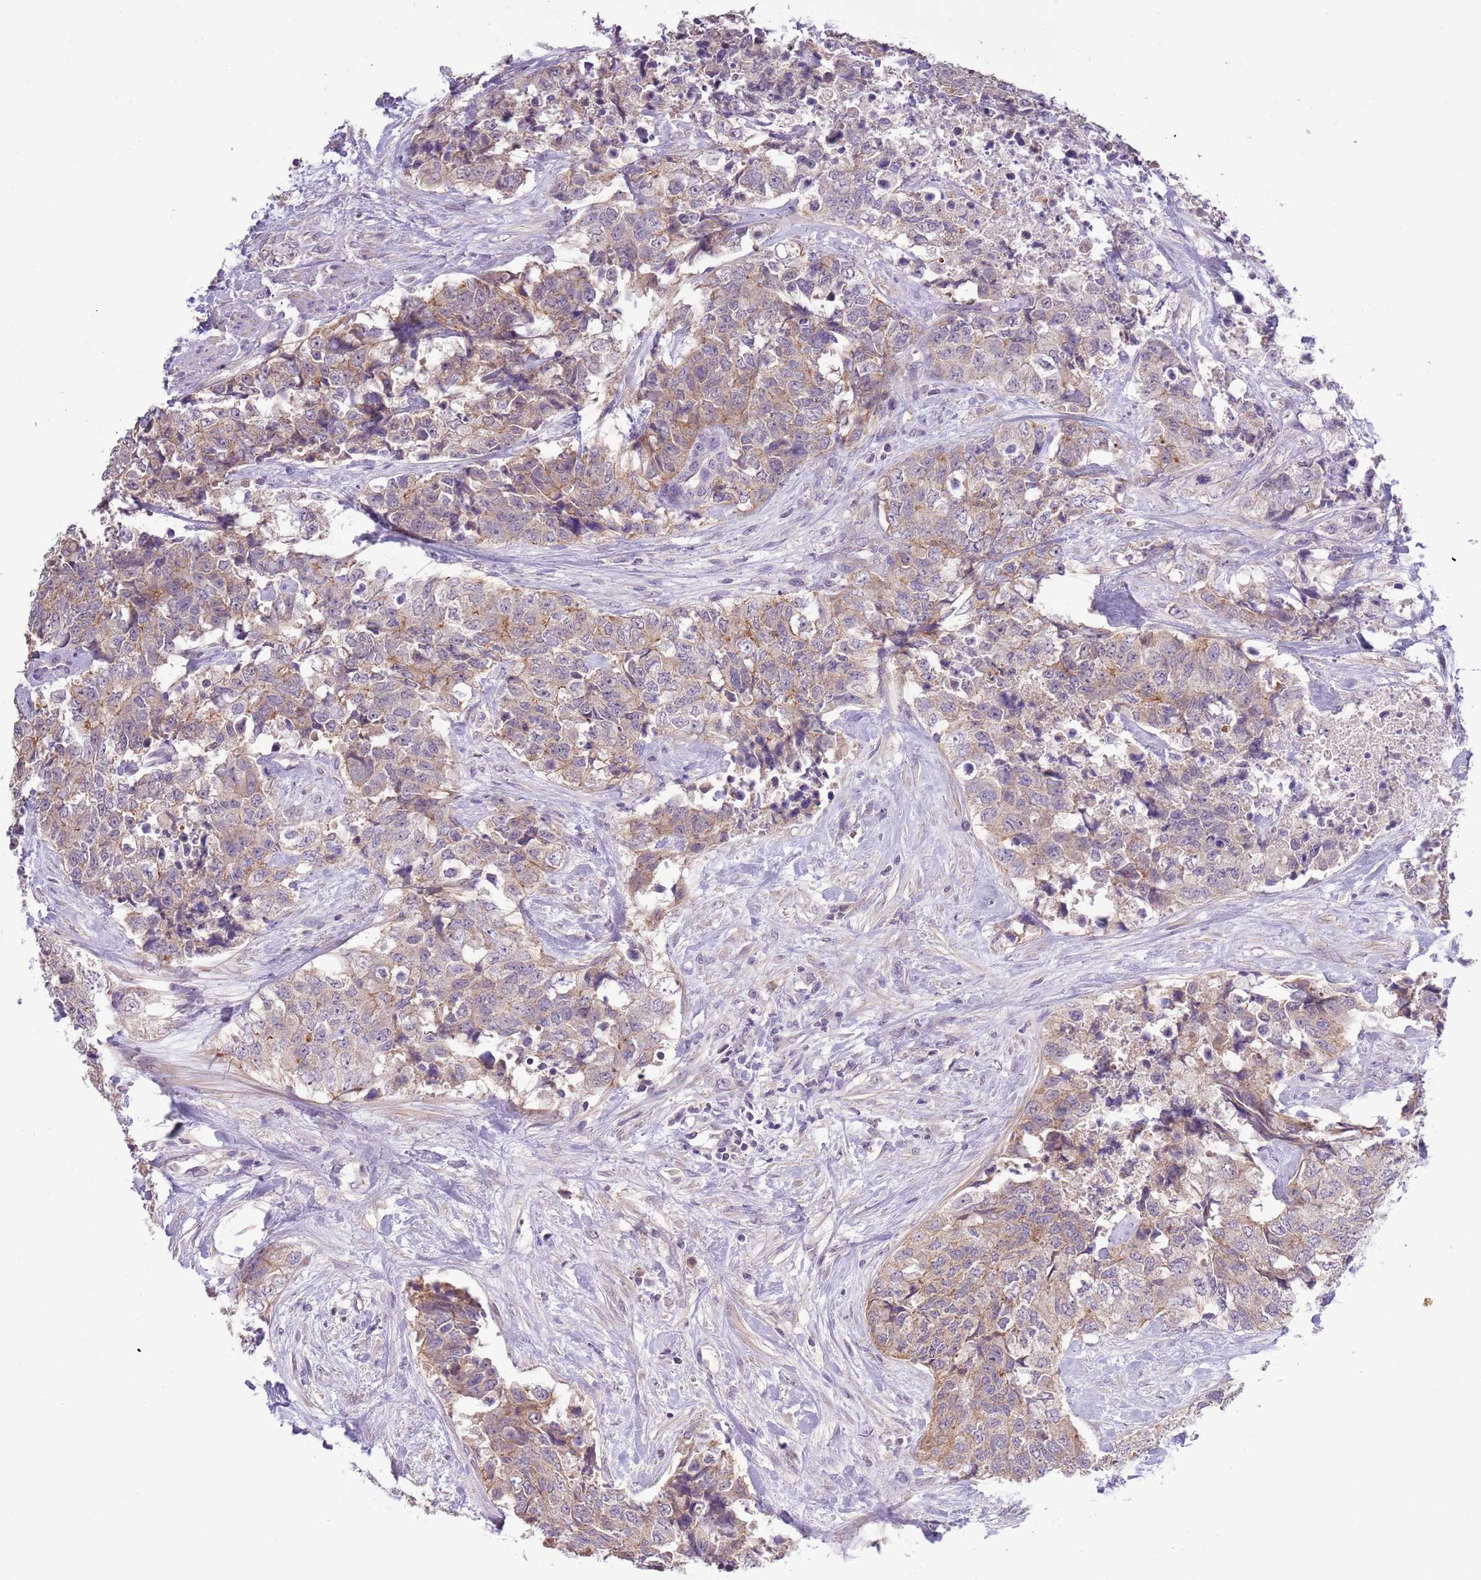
{"staining": {"intensity": "weak", "quantity": "25%-75%", "location": "cytoplasmic/membranous"}, "tissue": "urothelial cancer", "cell_type": "Tumor cells", "image_type": "cancer", "snomed": [{"axis": "morphology", "description": "Urothelial carcinoma, High grade"}, {"axis": "topography", "description": "Urinary bladder"}], "caption": "This histopathology image shows immunohistochemistry staining of human high-grade urothelial carcinoma, with low weak cytoplasmic/membranous staining in approximately 25%-75% of tumor cells.", "gene": "SHROOM3", "patient": {"sex": "female", "age": 78}}